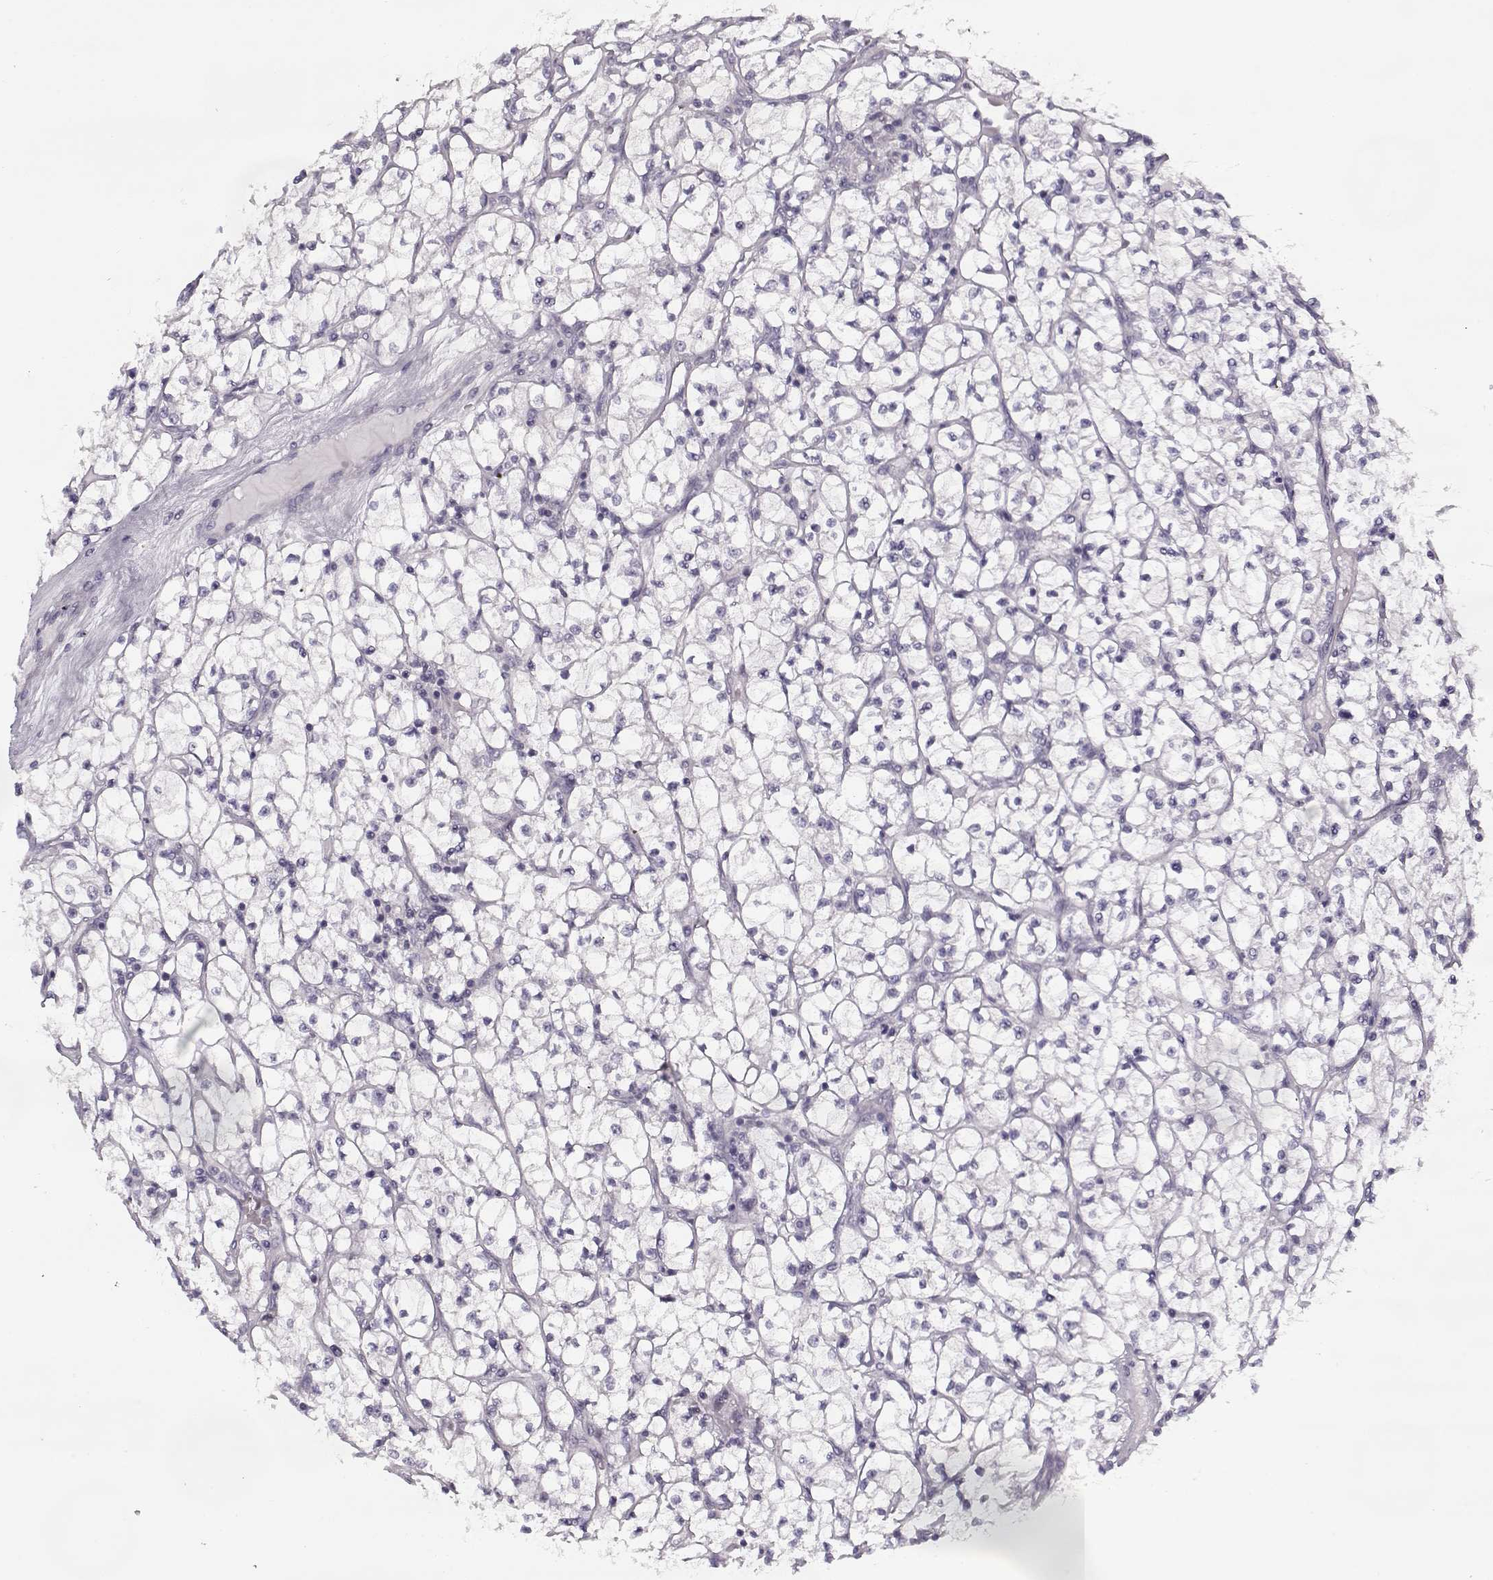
{"staining": {"intensity": "negative", "quantity": "none", "location": "none"}, "tissue": "renal cancer", "cell_type": "Tumor cells", "image_type": "cancer", "snomed": [{"axis": "morphology", "description": "Adenocarcinoma, NOS"}, {"axis": "topography", "description": "Kidney"}], "caption": "A high-resolution image shows IHC staining of adenocarcinoma (renal), which reveals no significant staining in tumor cells. (Brightfield microscopy of DAB (3,3'-diaminobenzidine) immunohistochemistry at high magnification).", "gene": "PNMT", "patient": {"sex": "female", "age": 64}}